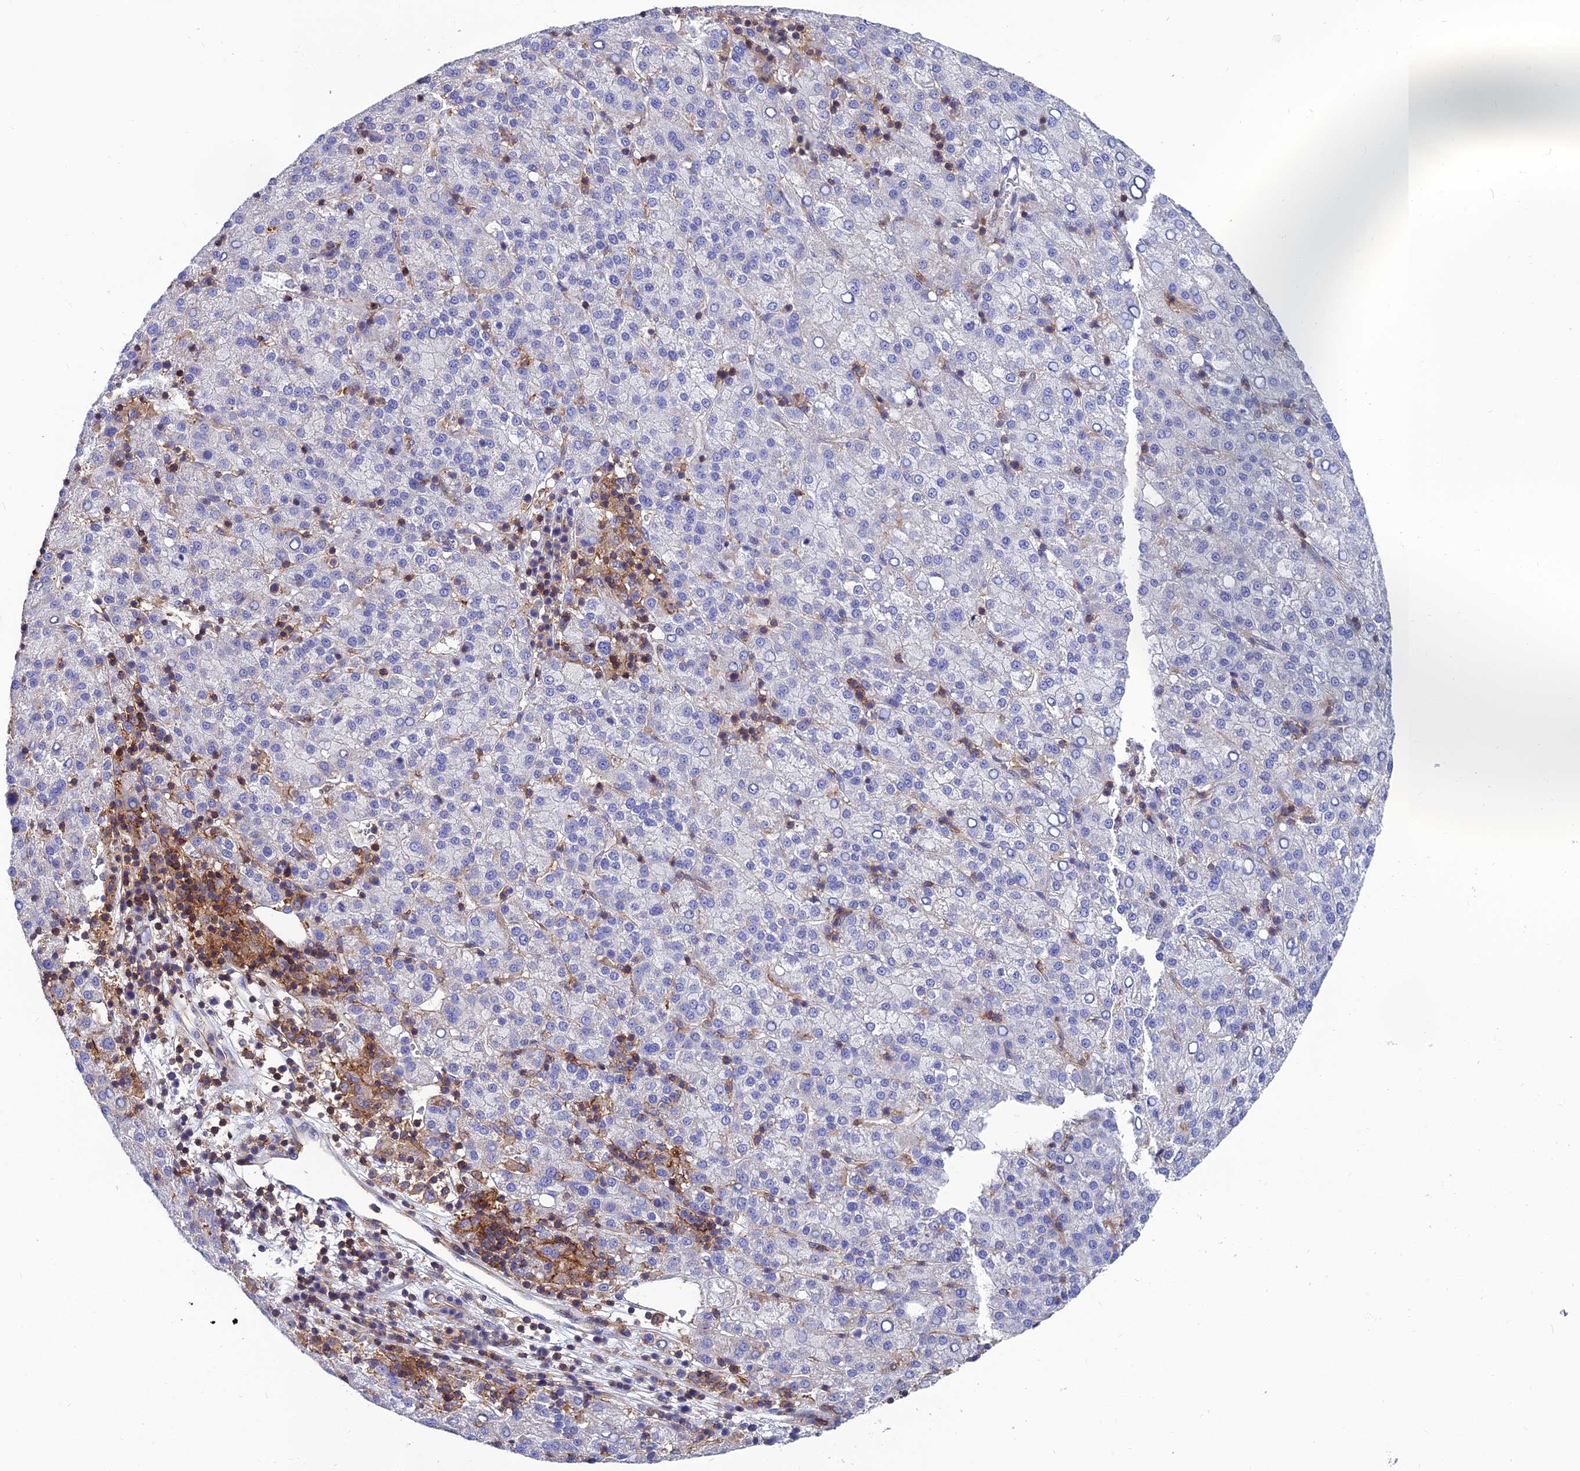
{"staining": {"intensity": "negative", "quantity": "none", "location": "none"}, "tissue": "liver cancer", "cell_type": "Tumor cells", "image_type": "cancer", "snomed": [{"axis": "morphology", "description": "Carcinoma, Hepatocellular, NOS"}, {"axis": "topography", "description": "Liver"}], "caption": "High power microscopy image of an immunohistochemistry (IHC) histopathology image of liver cancer (hepatocellular carcinoma), revealing no significant expression in tumor cells.", "gene": "PPP1R18", "patient": {"sex": "female", "age": 58}}